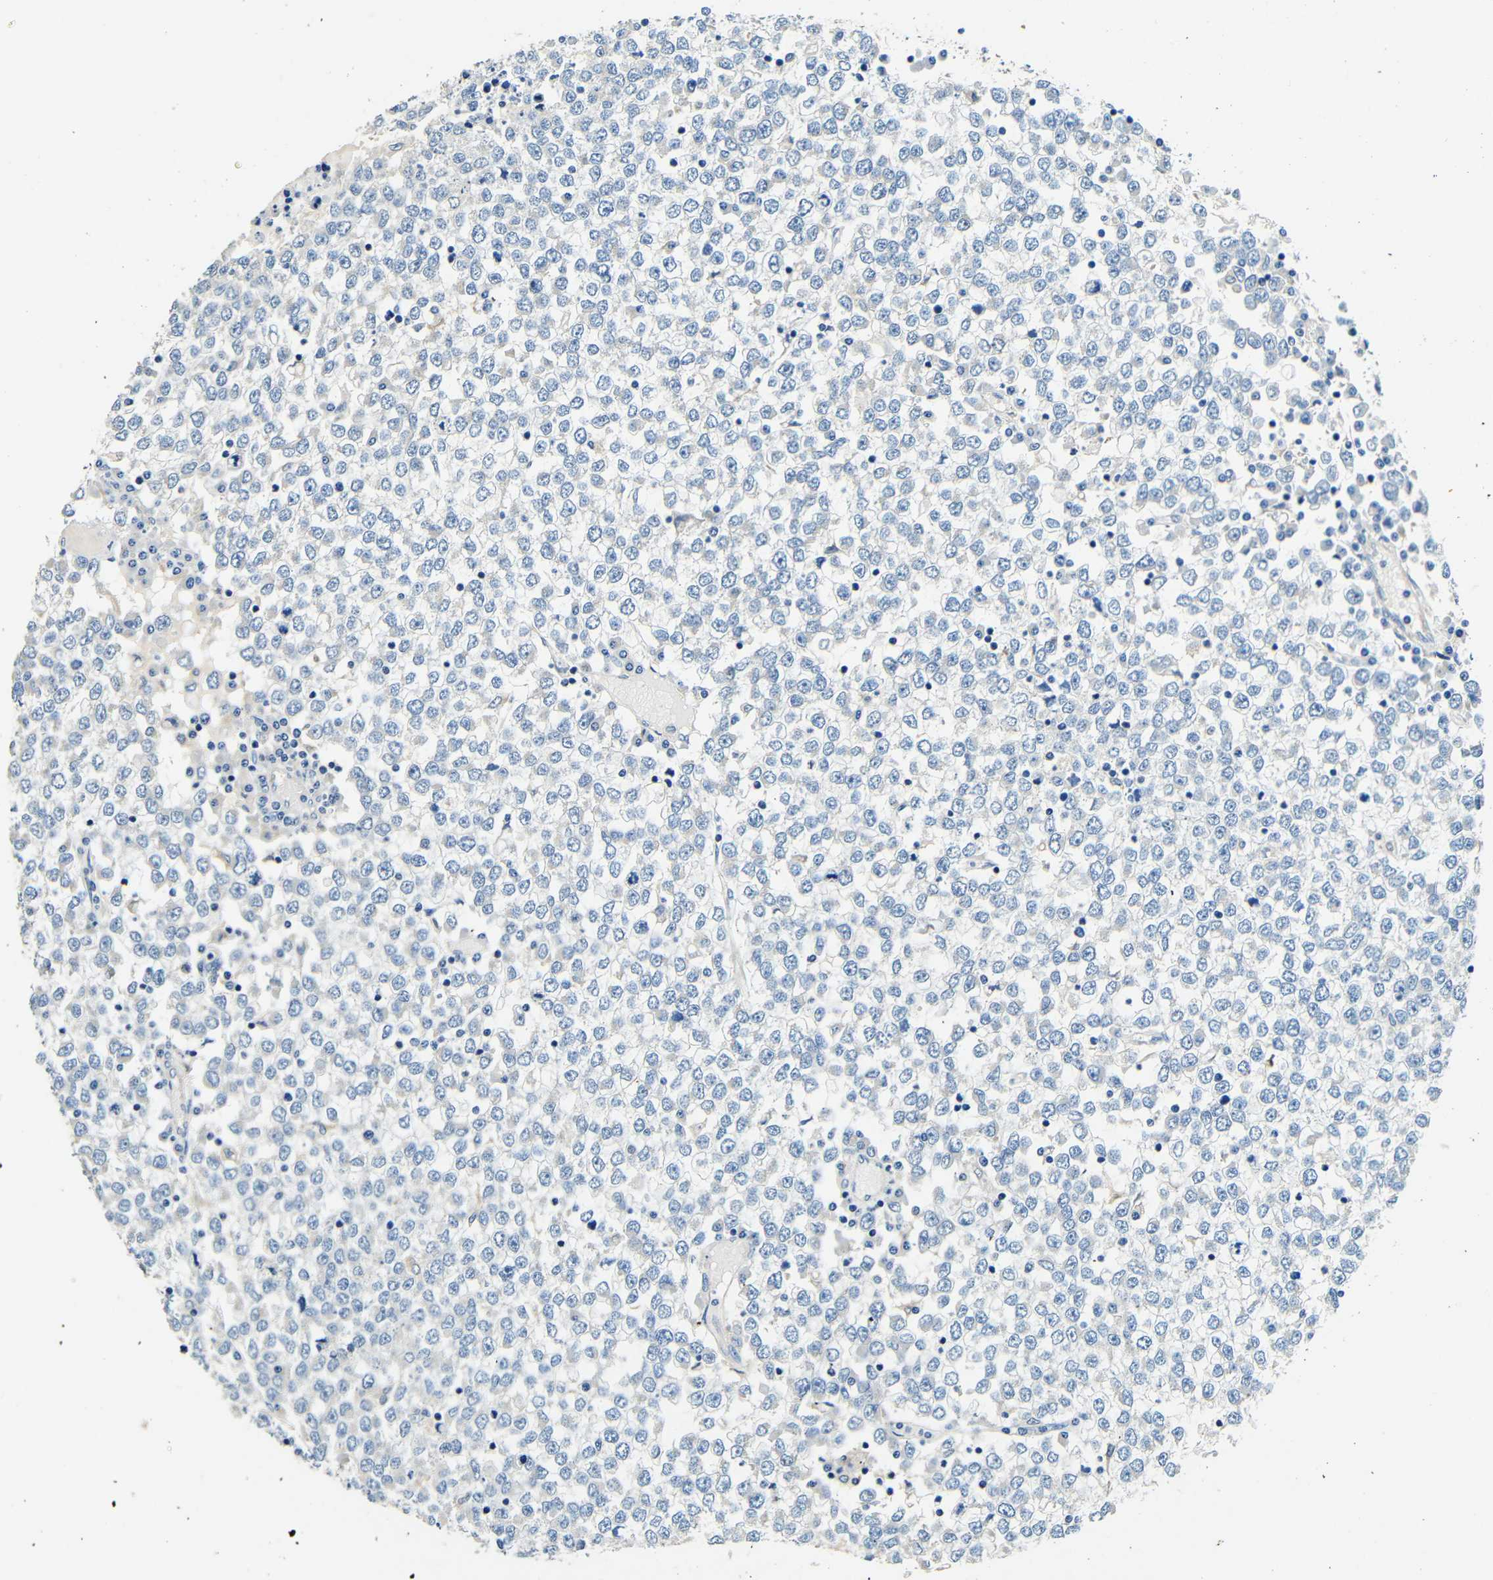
{"staining": {"intensity": "negative", "quantity": "none", "location": "none"}, "tissue": "testis cancer", "cell_type": "Tumor cells", "image_type": "cancer", "snomed": [{"axis": "morphology", "description": "Seminoma, NOS"}, {"axis": "topography", "description": "Testis"}], "caption": "Human testis cancer (seminoma) stained for a protein using immunohistochemistry (IHC) exhibits no positivity in tumor cells.", "gene": "FMO5", "patient": {"sex": "male", "age": 65}}